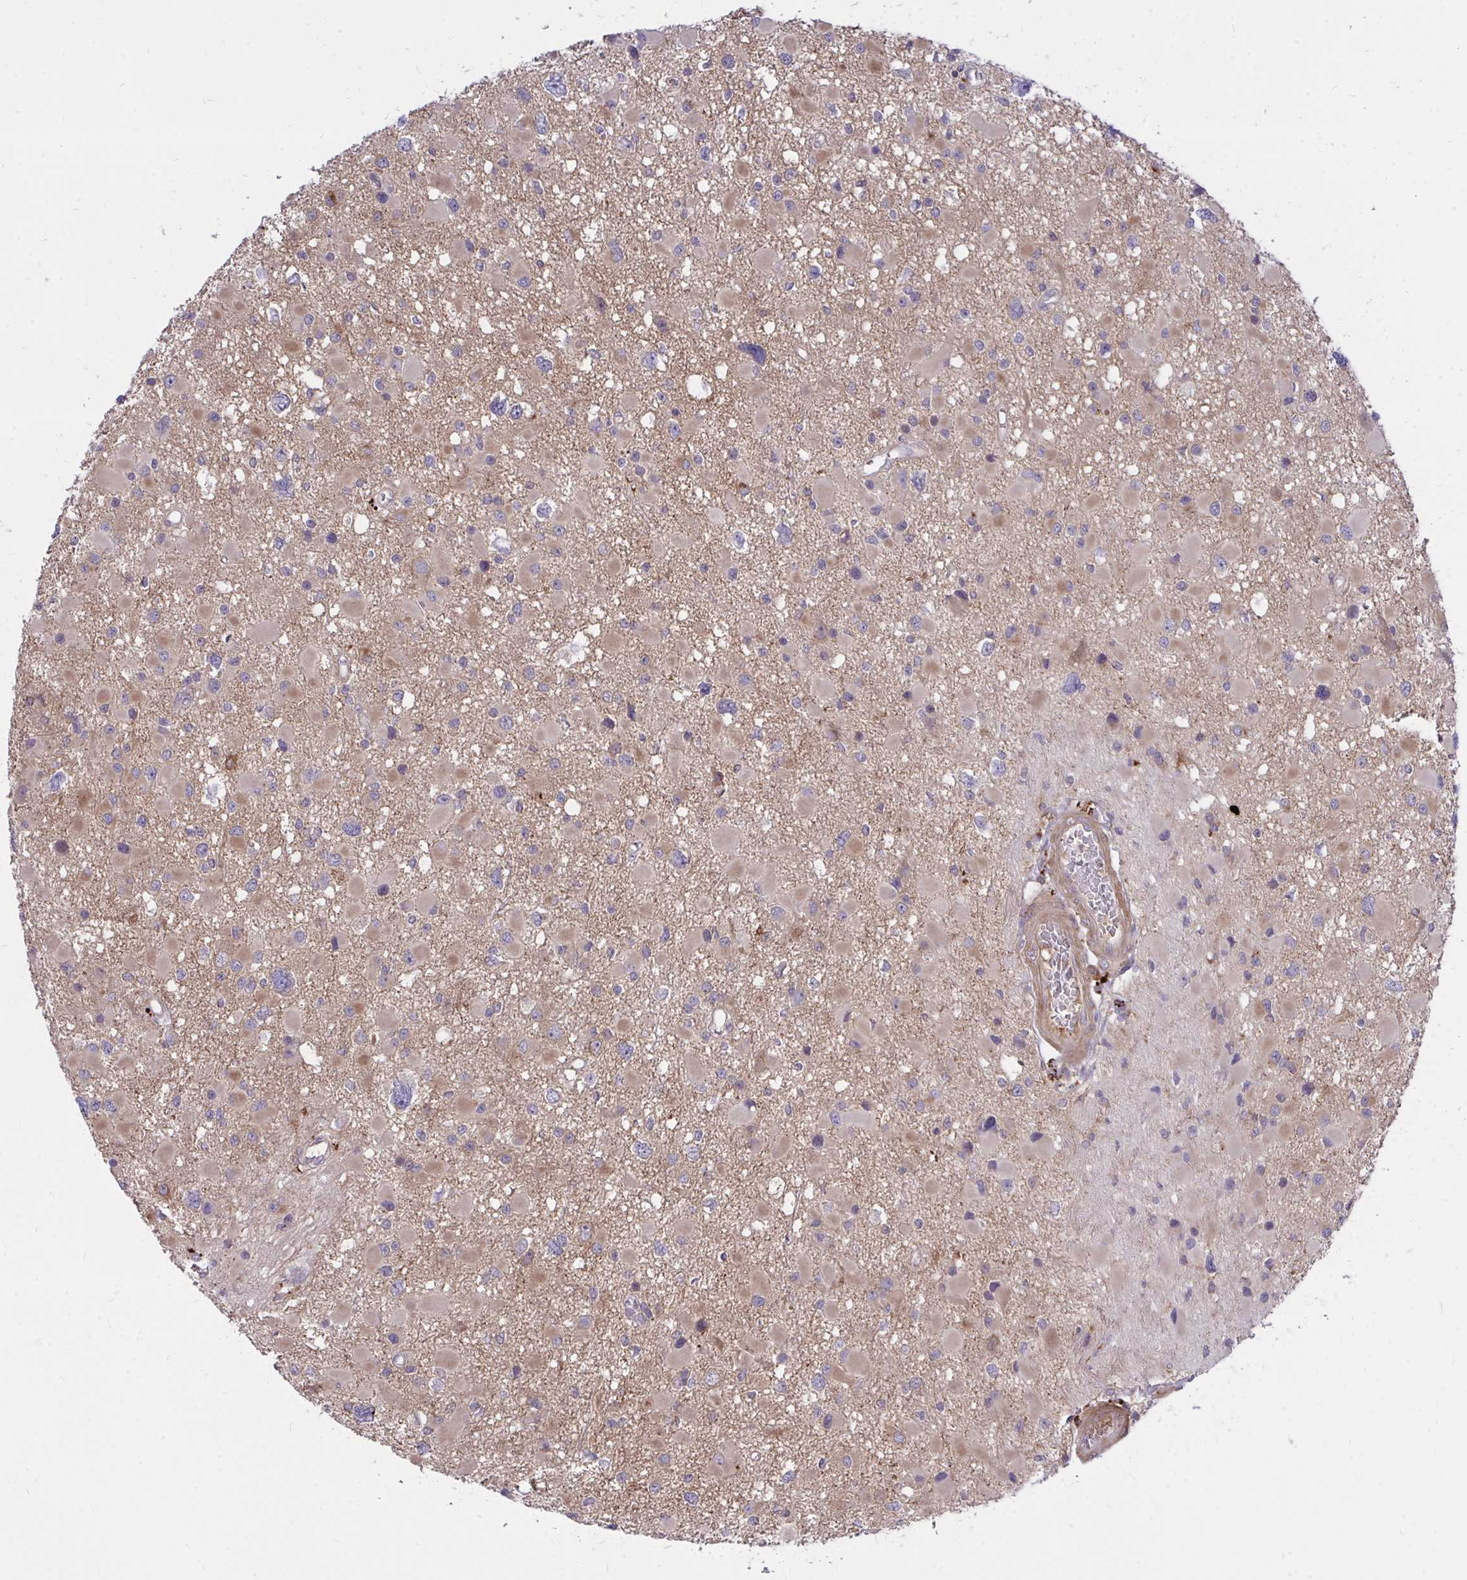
{"staining": {"intensity": "moderate", "quantity": "<25%", "location": "cytoplasmic/membranous"}, "tissue": "glioma", "cell_type": "Tumor cells", "image_type": "cancer", "snomed": [{"axis": "morphology", "description": "Glioma, malignant, High grade"}, {"axis": "topography", "description": "Brain"}], "caption": "Human high-grade glioma (malignant) stained for a protein (brown) demonstrates moderate cytoplasmic/membranous positive staining in about <25% of tumor cells.", "gene": "TP53I11", "patient": {"sex": "male", "age": 54}}